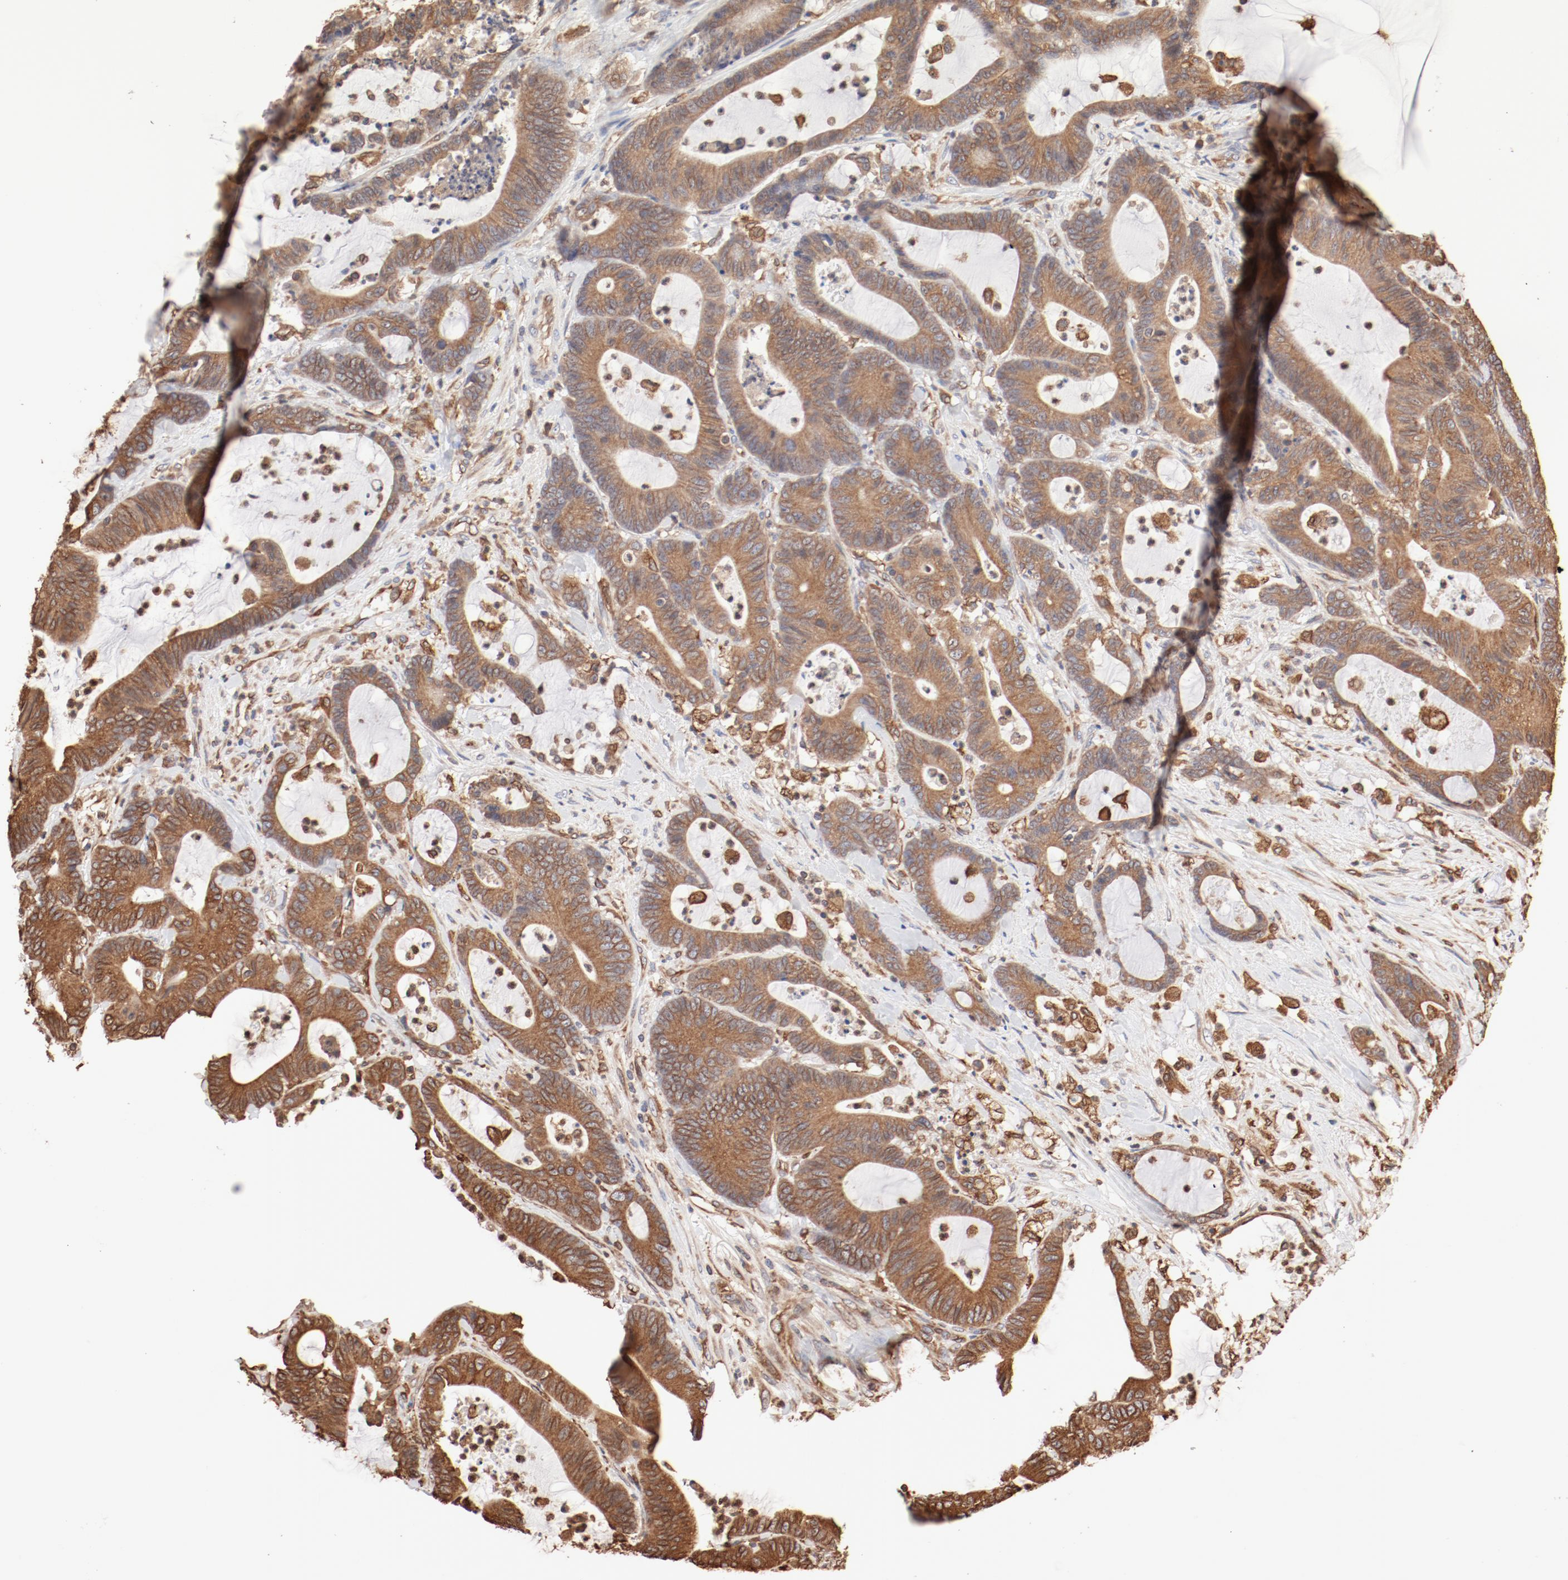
{"staining": {"intensity": "moderate", "quantity": ">75%", "location": "cytoplasmic/membranous"}, "tissue": "colorectal cancer", "cell_type": "Tumor cells", "image_type": "cancer", "snomed": [{"axis": "morphology", "description": "Adenocarcinoma, NOS"}, {"axis": "topography", "description": "Colon"}], "caption": "Colorectal cancer stained for a protein exhibits moderate cytoplasmic/membranous positivity in tumor cells. Using DAB (3,3'-diaminobenzidine) (brown) and hematoxylin (blue) stains, captured at high magnification using brightfield microscopy.", "gene": "BCAP31", "patient": {"sex": "female", "age": 84}}